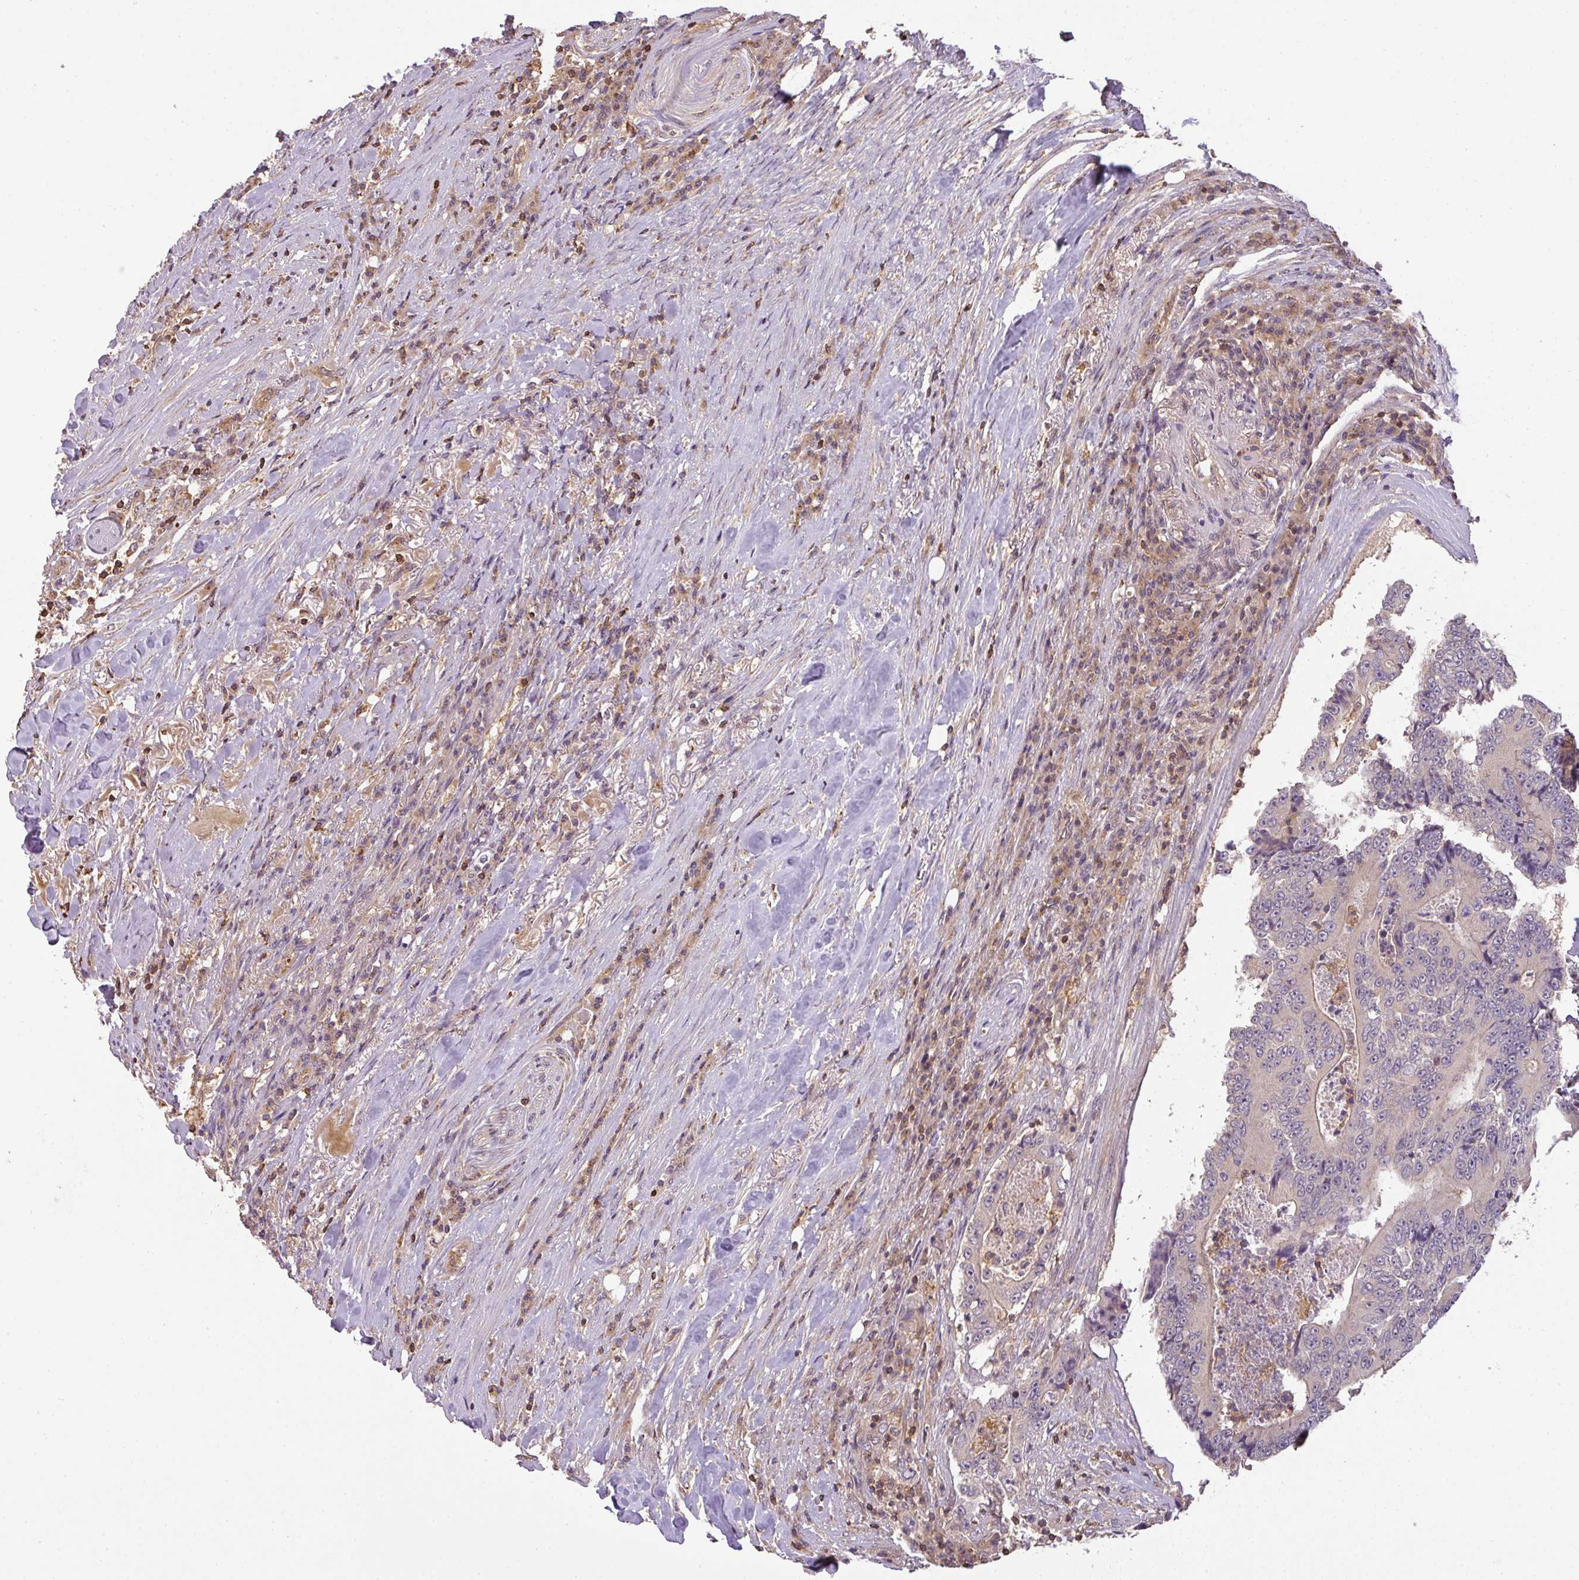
{"staining": {"intensity": "negative", "quantity": "none", "location": "none"}, "tissue": "colorectal cancer", "cell_type": "Tumor cells", "image_type": "cancer", "snomed": [{"axis": "morphology", "description": "Adenocarcinoma, NOS"}, {"axis": "topography", "description": "Colon"}], "caption": "IHC histopathology image of colorectal cancer (adenocarcinoma) stained for a protein (brown), which displays no expression in tumor cells.", "gene": "TCL1B", "patient": {"sex": "male", "age": 83}}